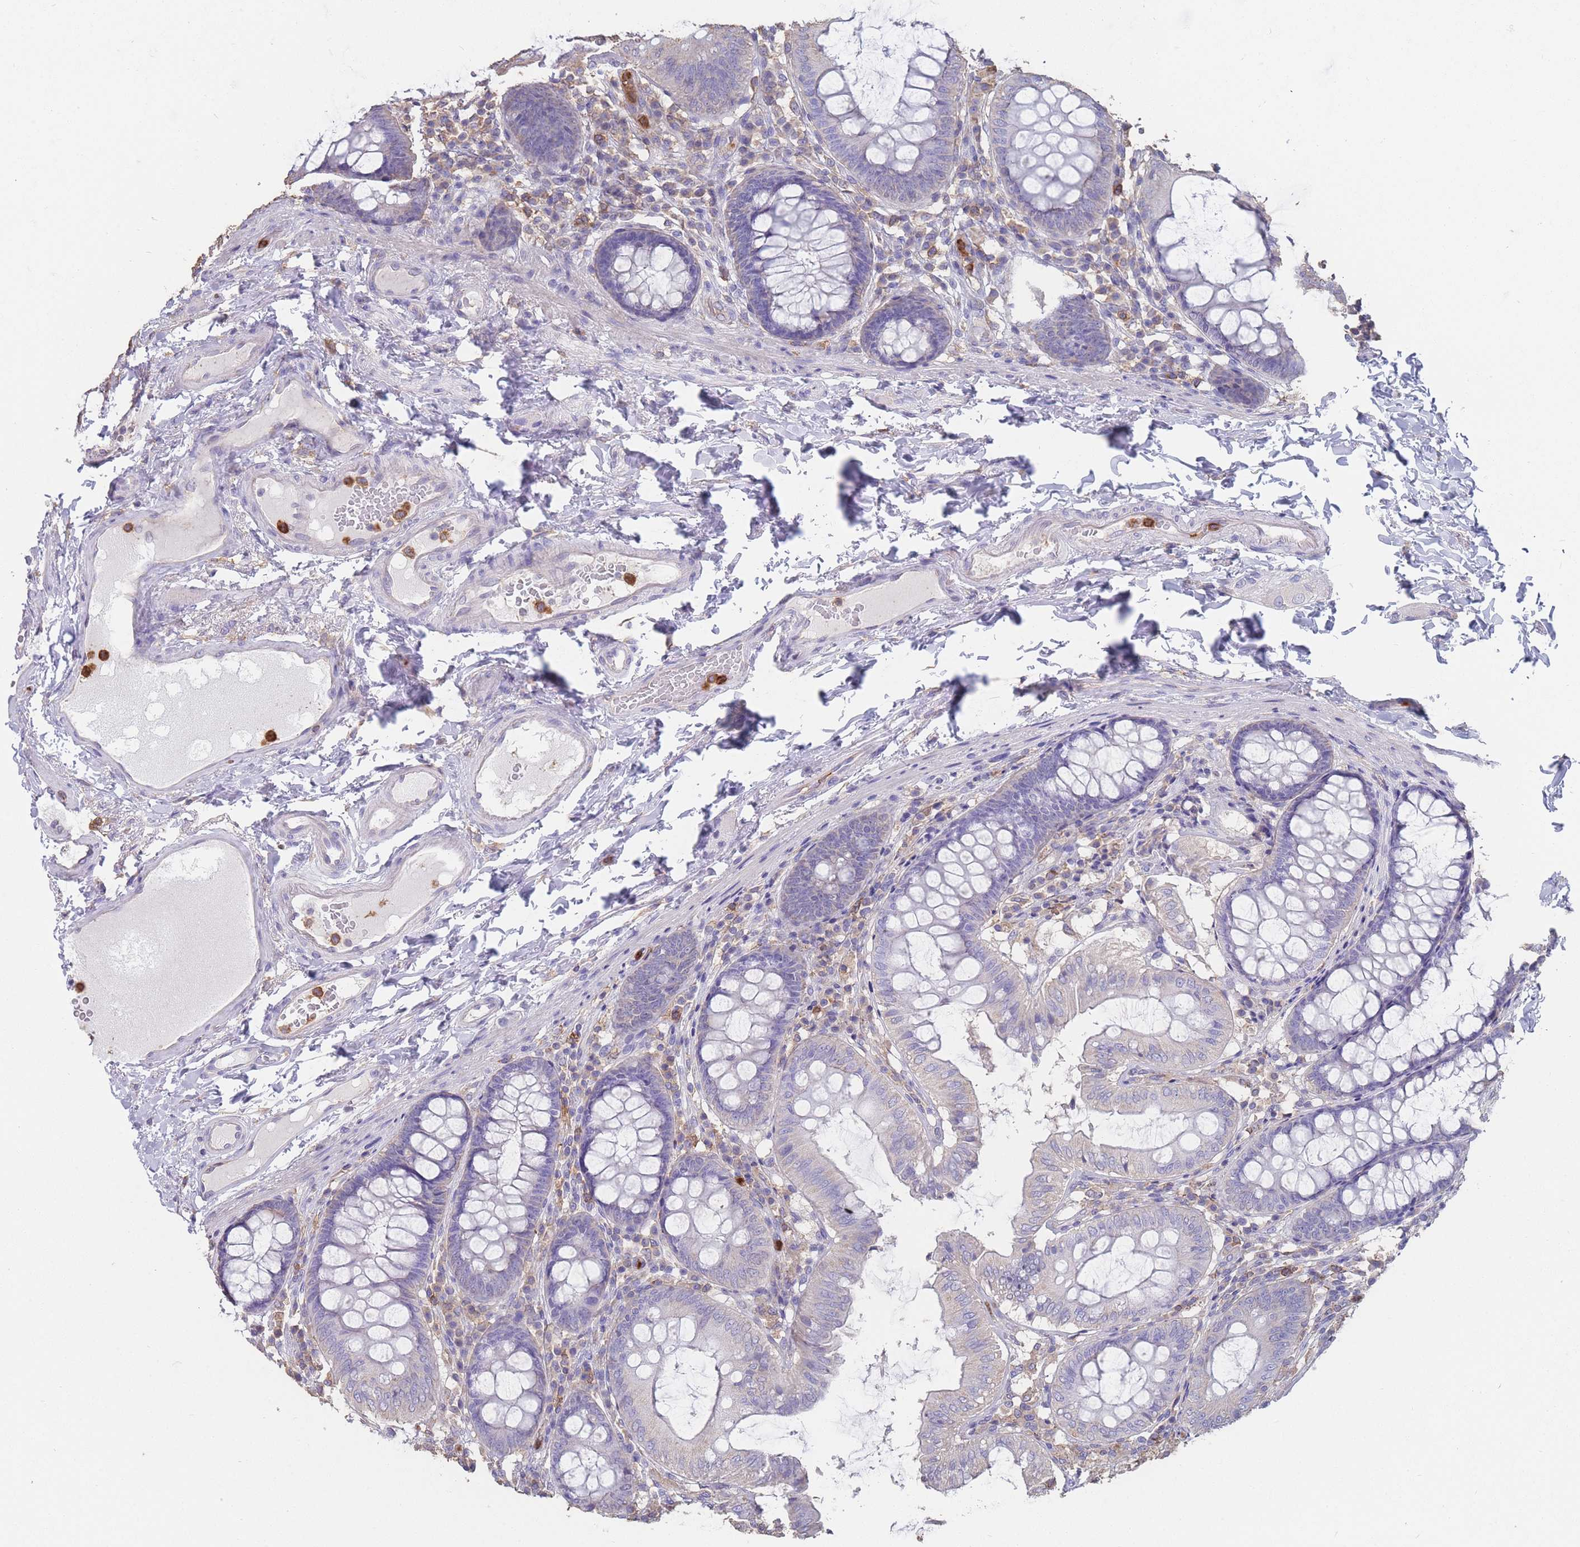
{"staining": {"intensity": "negative", "quantity": "none", "location": "none"}, "tissue": "colon", "cell_type": "Endothelial cells", "image_type": "normal", "snomed": [{"axis": "morphology", "description": "Normal tissue, NOS"}, {"axis": "topography", "description": "Colon"}], "caption": "An immunohistochemistry (IHC) micrograph of benign colon is shown. There is no staining in endothelial cells of colon.", "gene": "CLEC12A", "patient": {"sex": "male", "age": 84}}